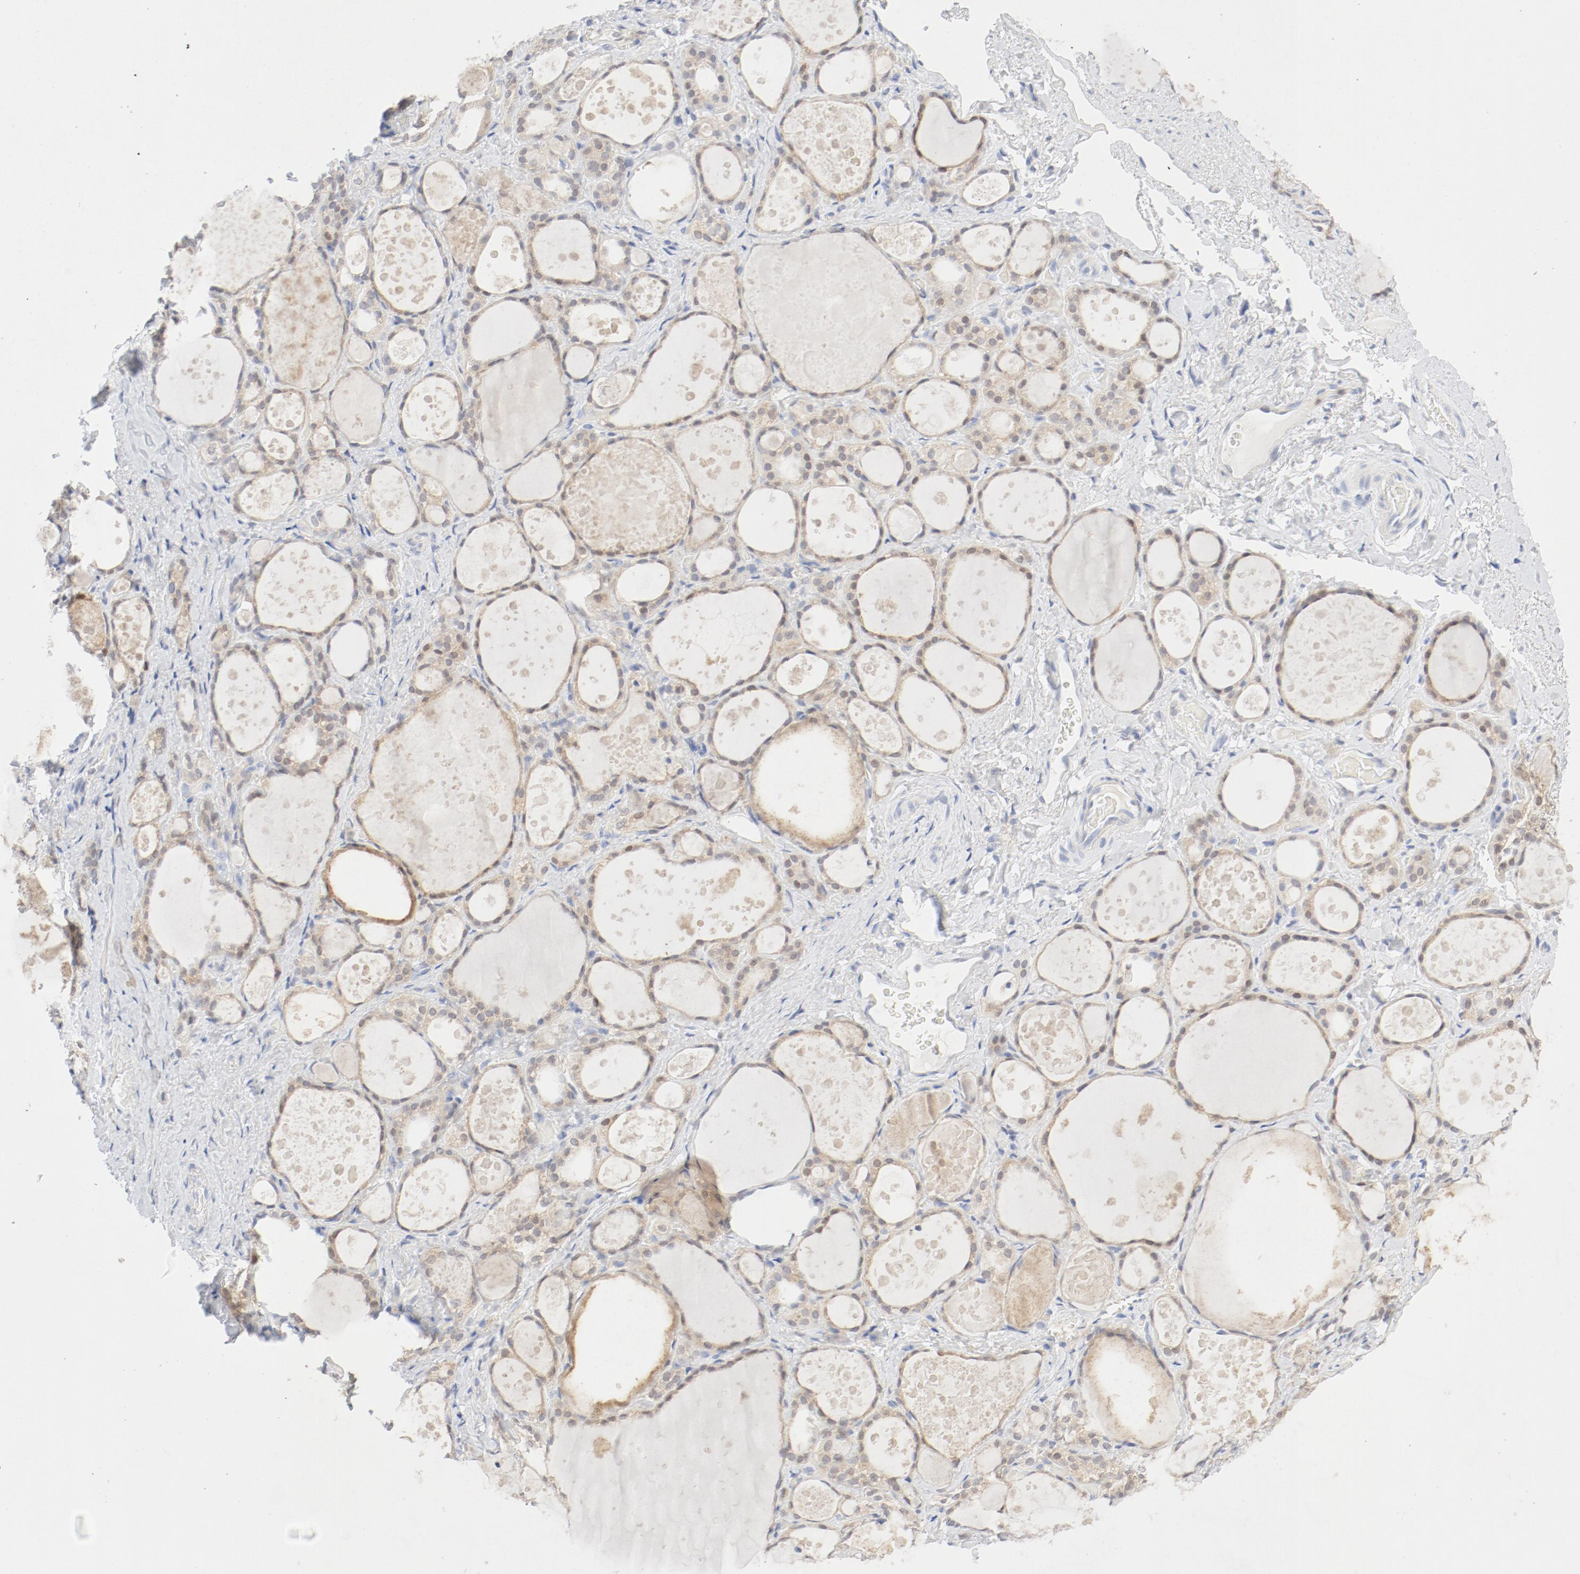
{"staining": {"intensity": "weak", "quantity": ">75%", "location": "cytoplasmic/membranous,nuclear"}, "tissue": "thyroid gland", "cell_type": "Glandular cells", "image_type": "normal", "snomed": [{"axis": "morphology", "description": "Normal tissue, NOS"}, {"axis": "topography", "description": "Thyroid gland"}], "caption": "High-magnification brightfield microscopy of normal thyroid gland stained with DAB (brown) and counterstained with hematoxylin (blue). glandular cells exhibit weak cytoplasmic/membranous,nuclear staining is appreciated in approximately>75% of cells.", "gene": "PGM1", "patient": {"sex": "female", "age": 75}}